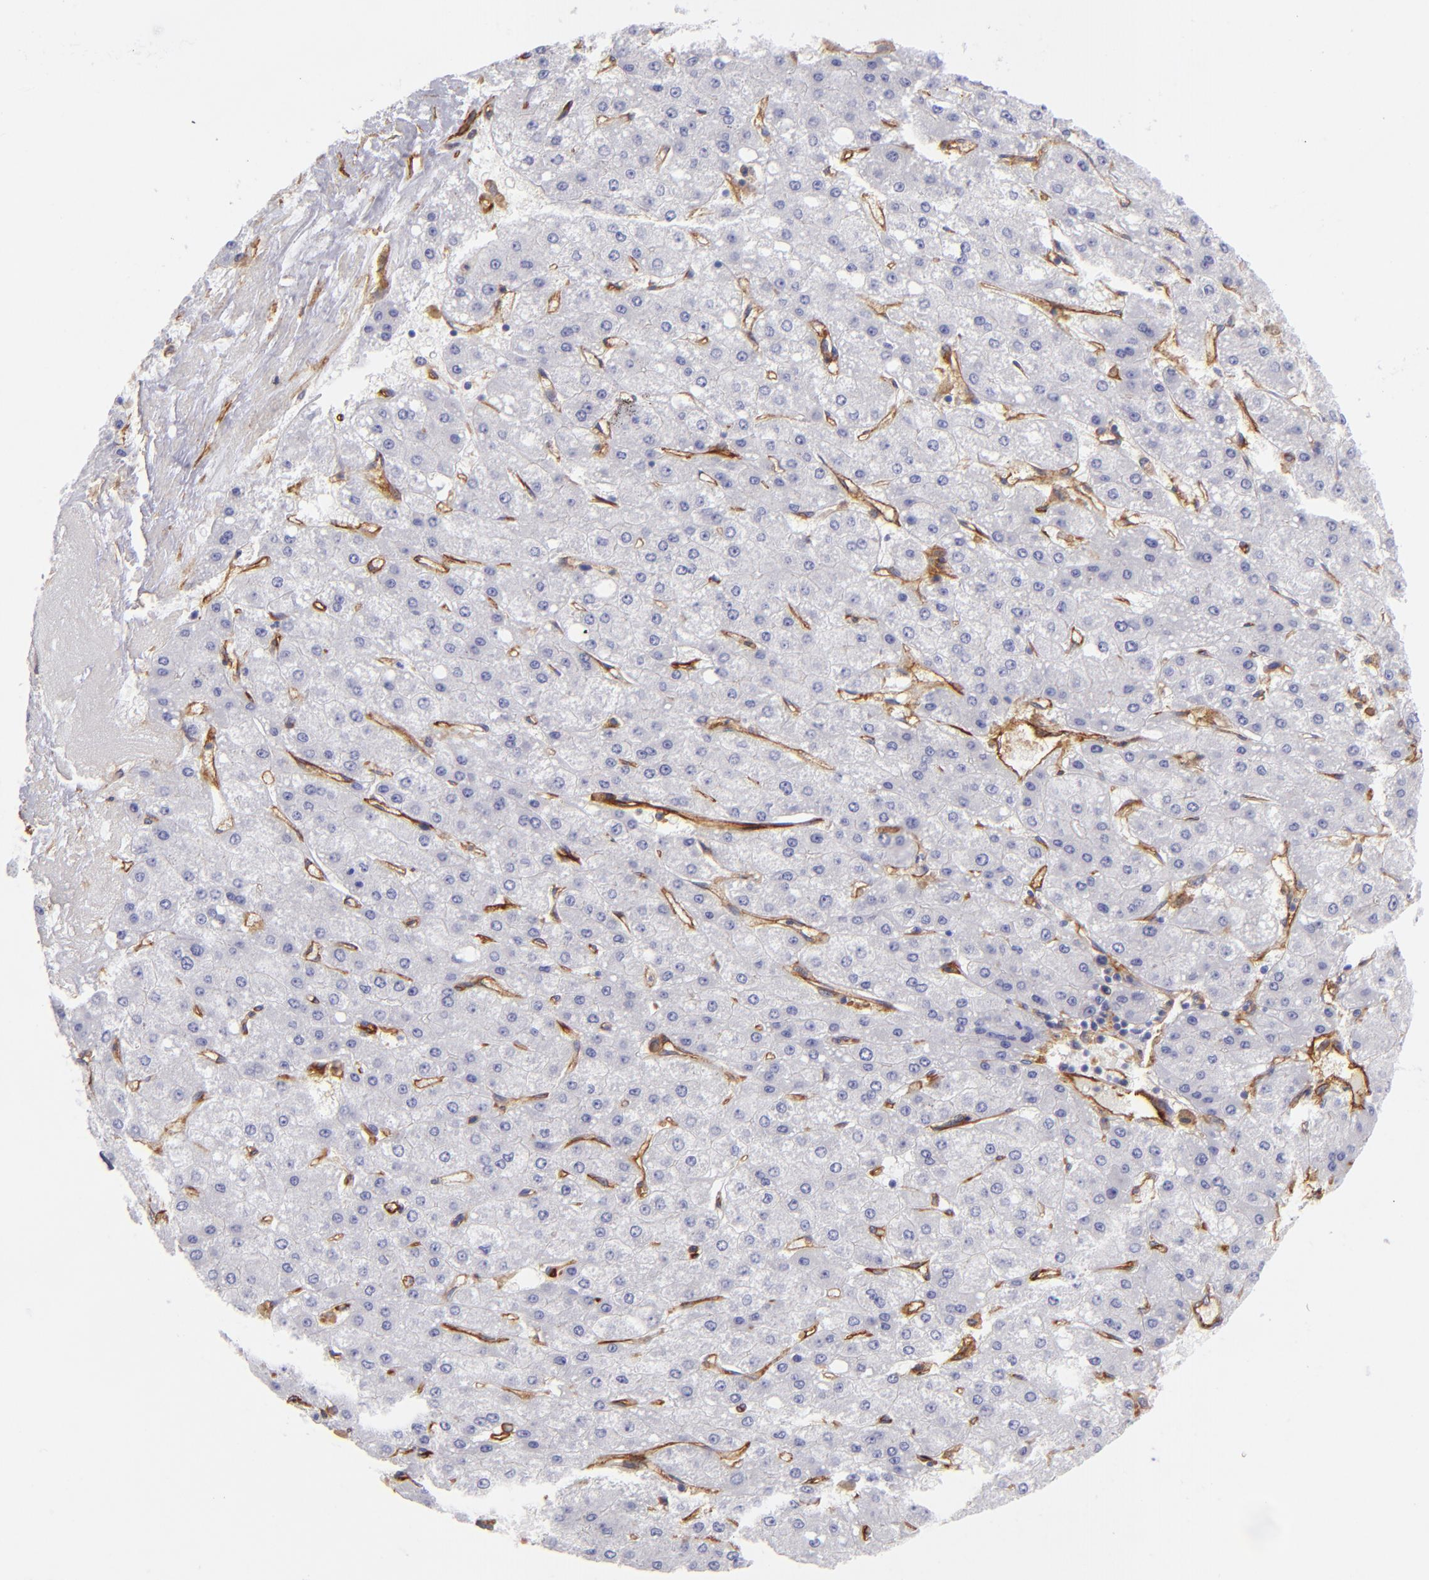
{"staining": {"intensity": "negative", "quantity": "none", "location": "none"}, "tissue": "liver cancer", "cell_type": "Tumor cells", "image_type": "cancer", "snomed": [{"axis": "morphology", "description": "Carcinoma, Hepatocellular, NOS"}, {"axis": "topography", "description": "Liver"}], "caption": "Tumor cells show no significant expression in liver cancer (hepatocellular carcinoma). (Immunohistochemistry (ihc), brightfield microscopy, high magnification).", "gene": "ENTPD1", "patient": {"sex": "female", "age": 52}}